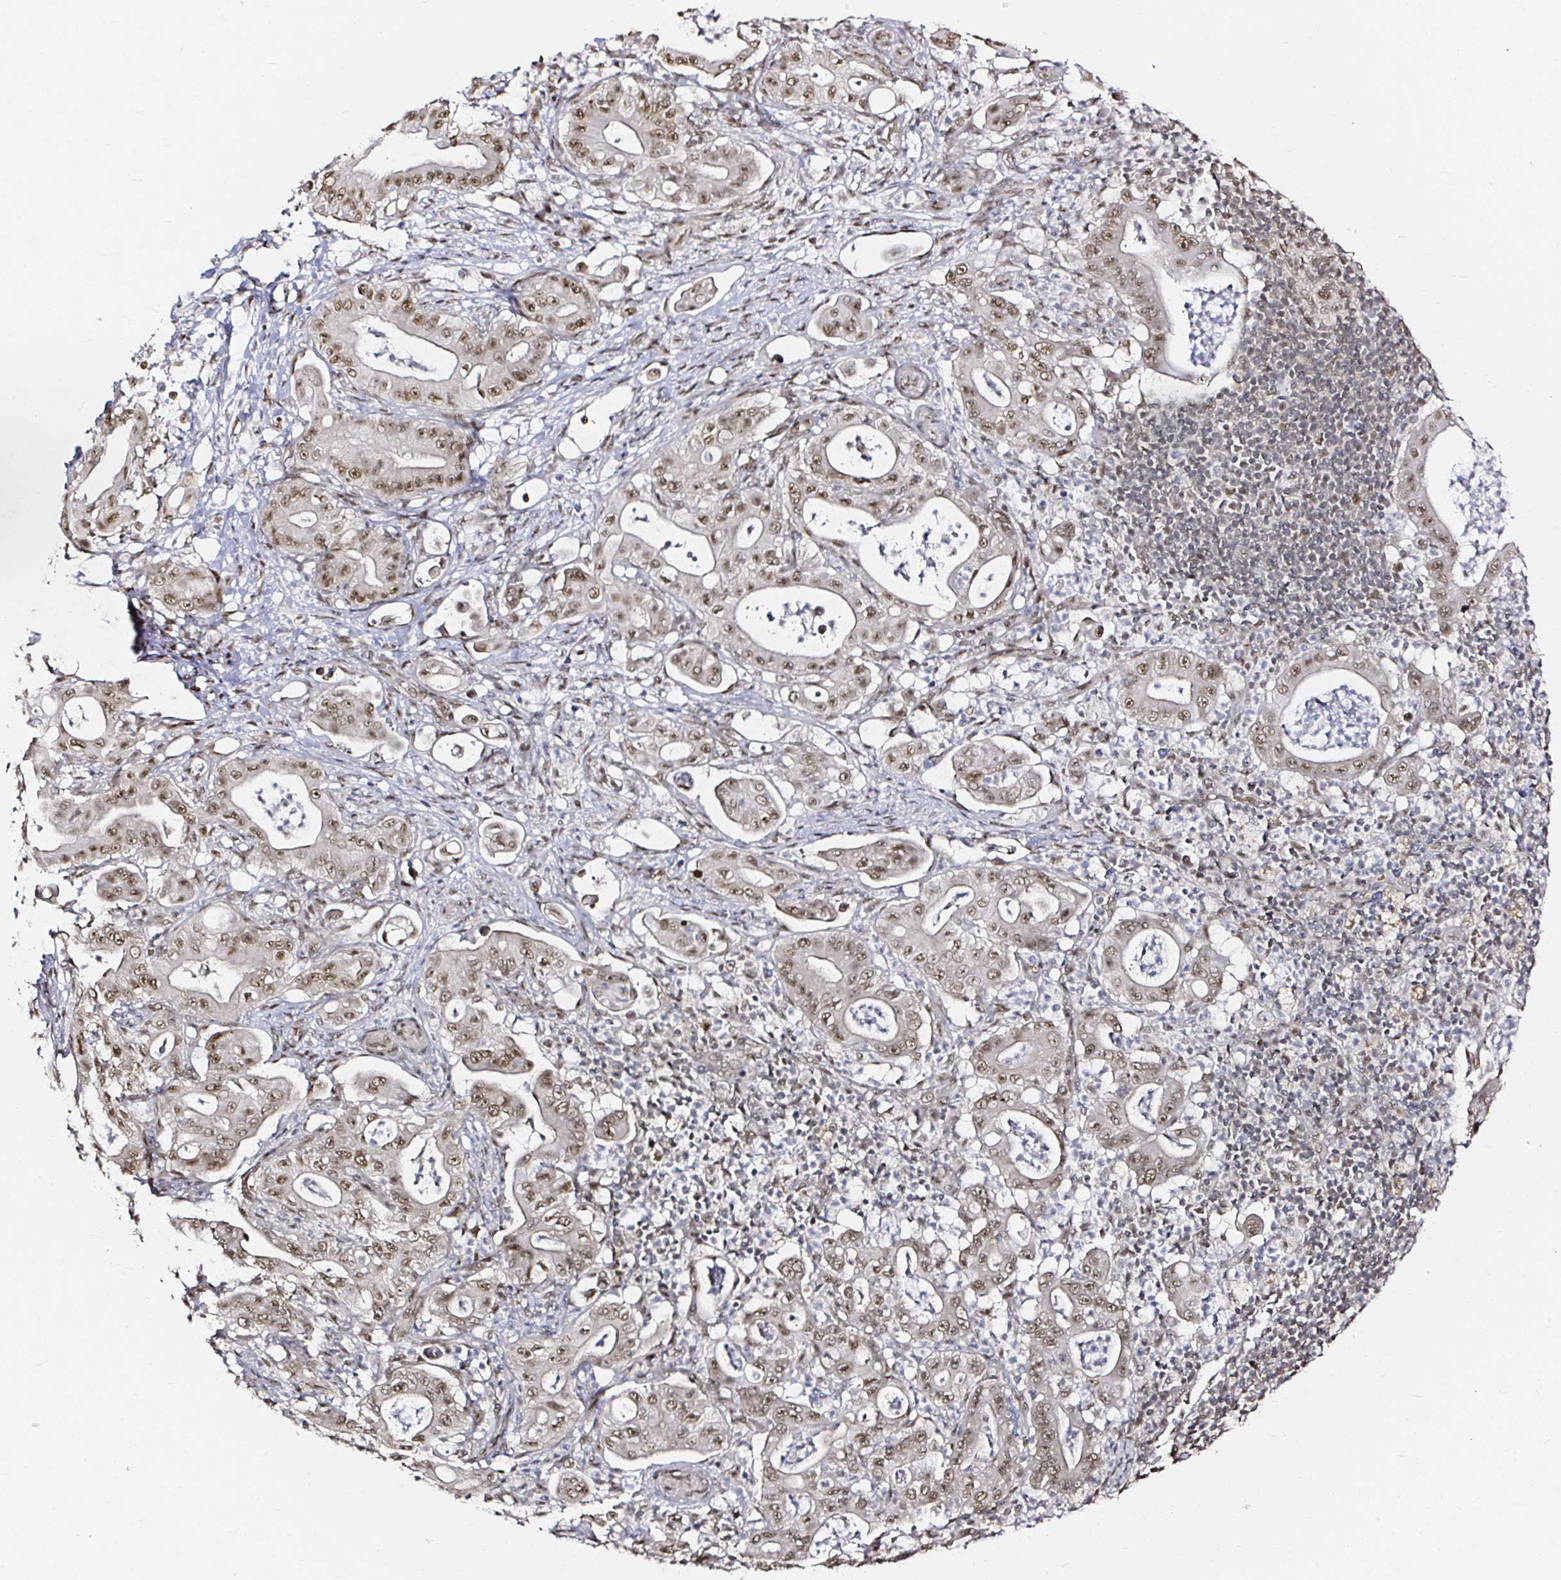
{"staining": {"intensity": "moderate", "quantity": ">75%", "location": "nuclear"}, "tissue": "pancreatic cancer", "cell_type": "Tumor cells", "image_type": "cancer", "snomed": [{"axis": "morphology", "description": "Adenocarcinoma, NOS"}, {"axis": "topography", "description": "Pancreas"}], "caption": "Immunohistochemical staining of pancreatic cancer demonstrates moderate nuclear protein staining in approximately >75% of tumor cells.", "gene": "SNRPC", "patient": {"sex": "male", "age": 71}}